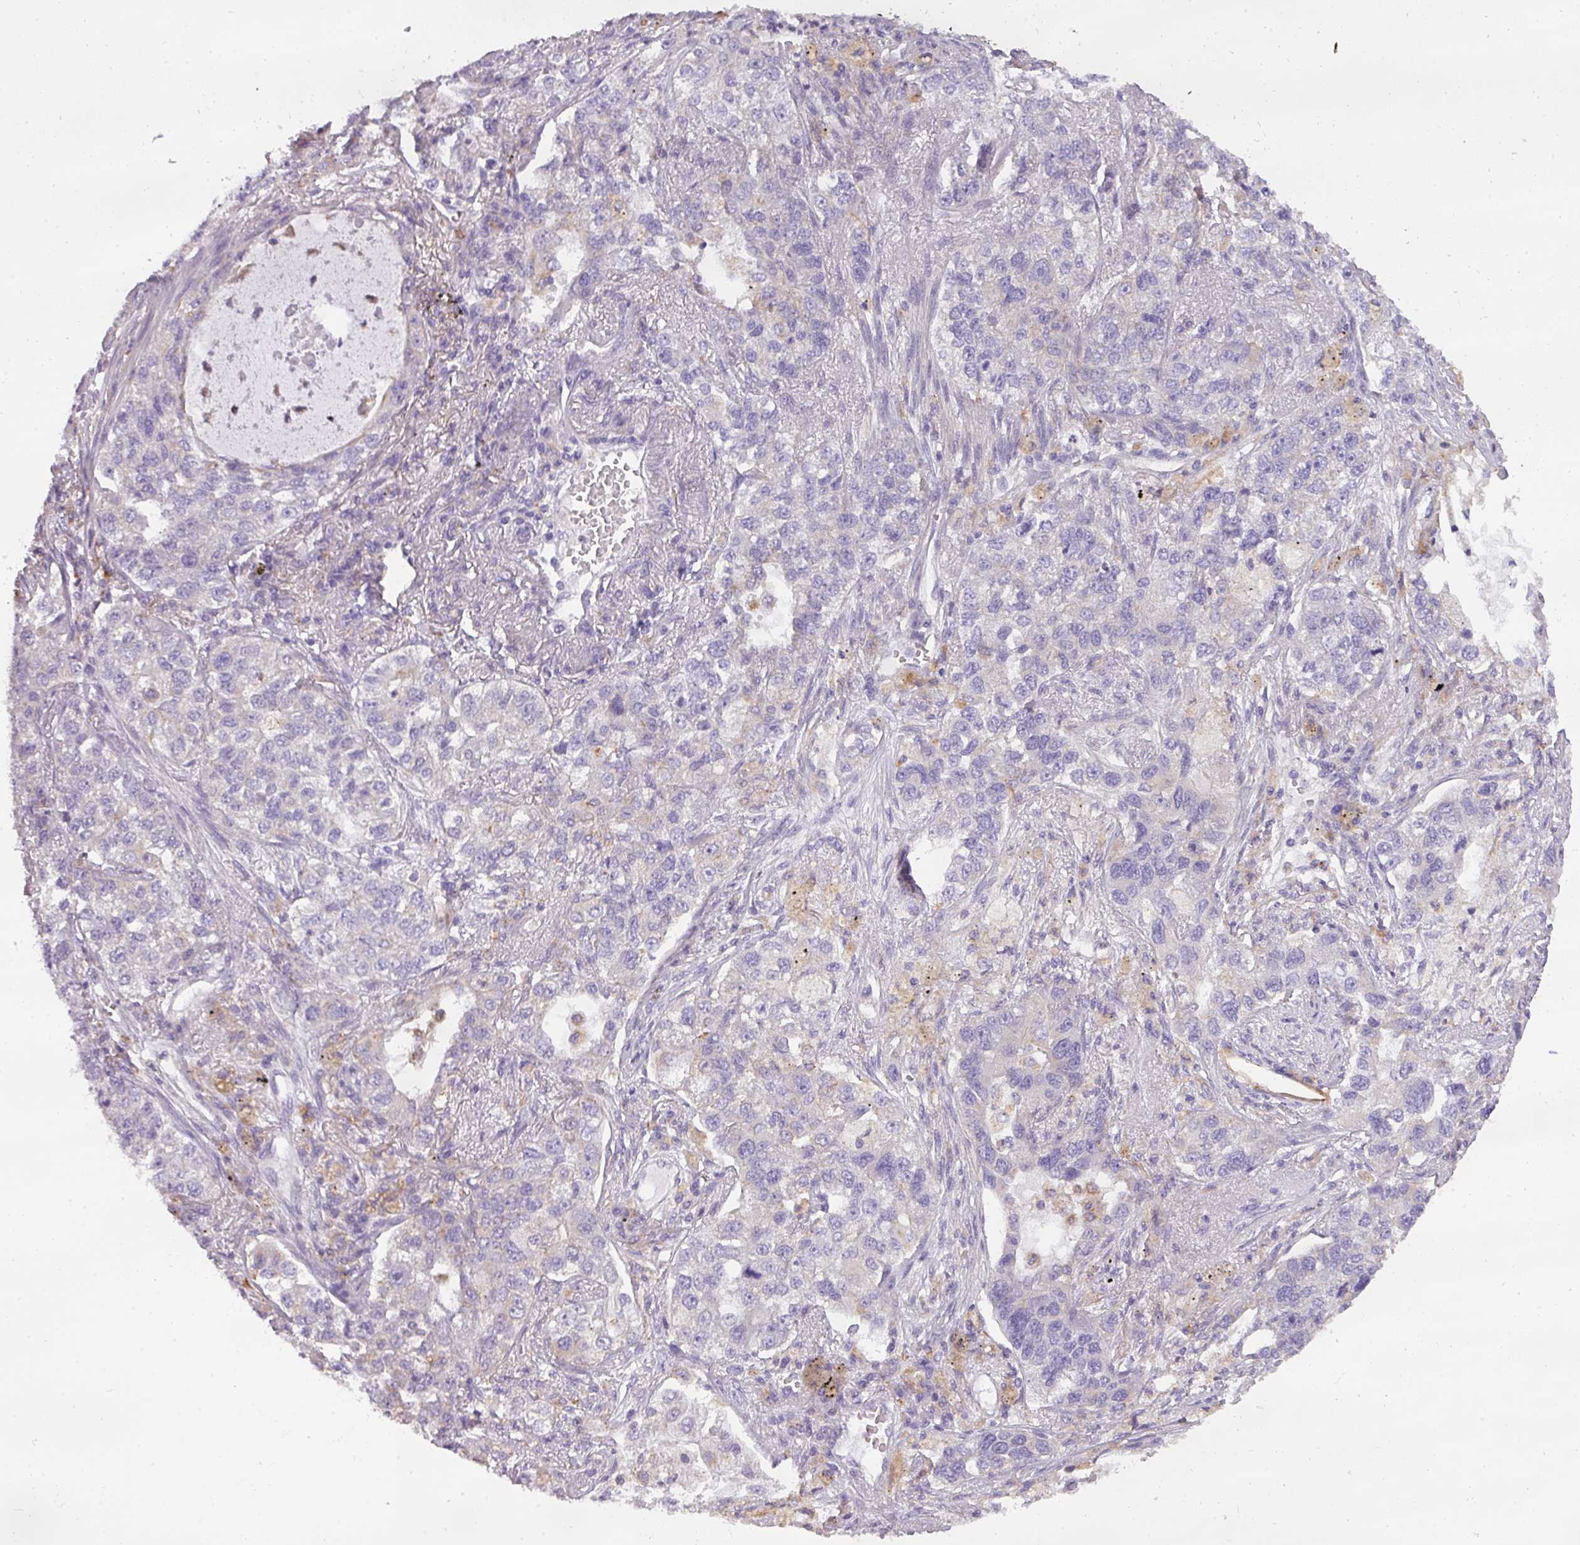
{"staining": {"intensity": "negative", "quantity": "none", "location": "none"}, "tissue": "lung cancer", "cell_type": "Tumor cells", "image_type": "cancer", "snomed": [{"axis": "morphology", "description": "Adenocarcinoma, NOS"}, {"axis": "topography", "description": "Lung"}], "caption": "The histopathology image displays no significant positivity in tumor cells of lung adenocarcinoma.", "gene": "ATP6V1D", "patient": {"sex": "male", "age": 49}}